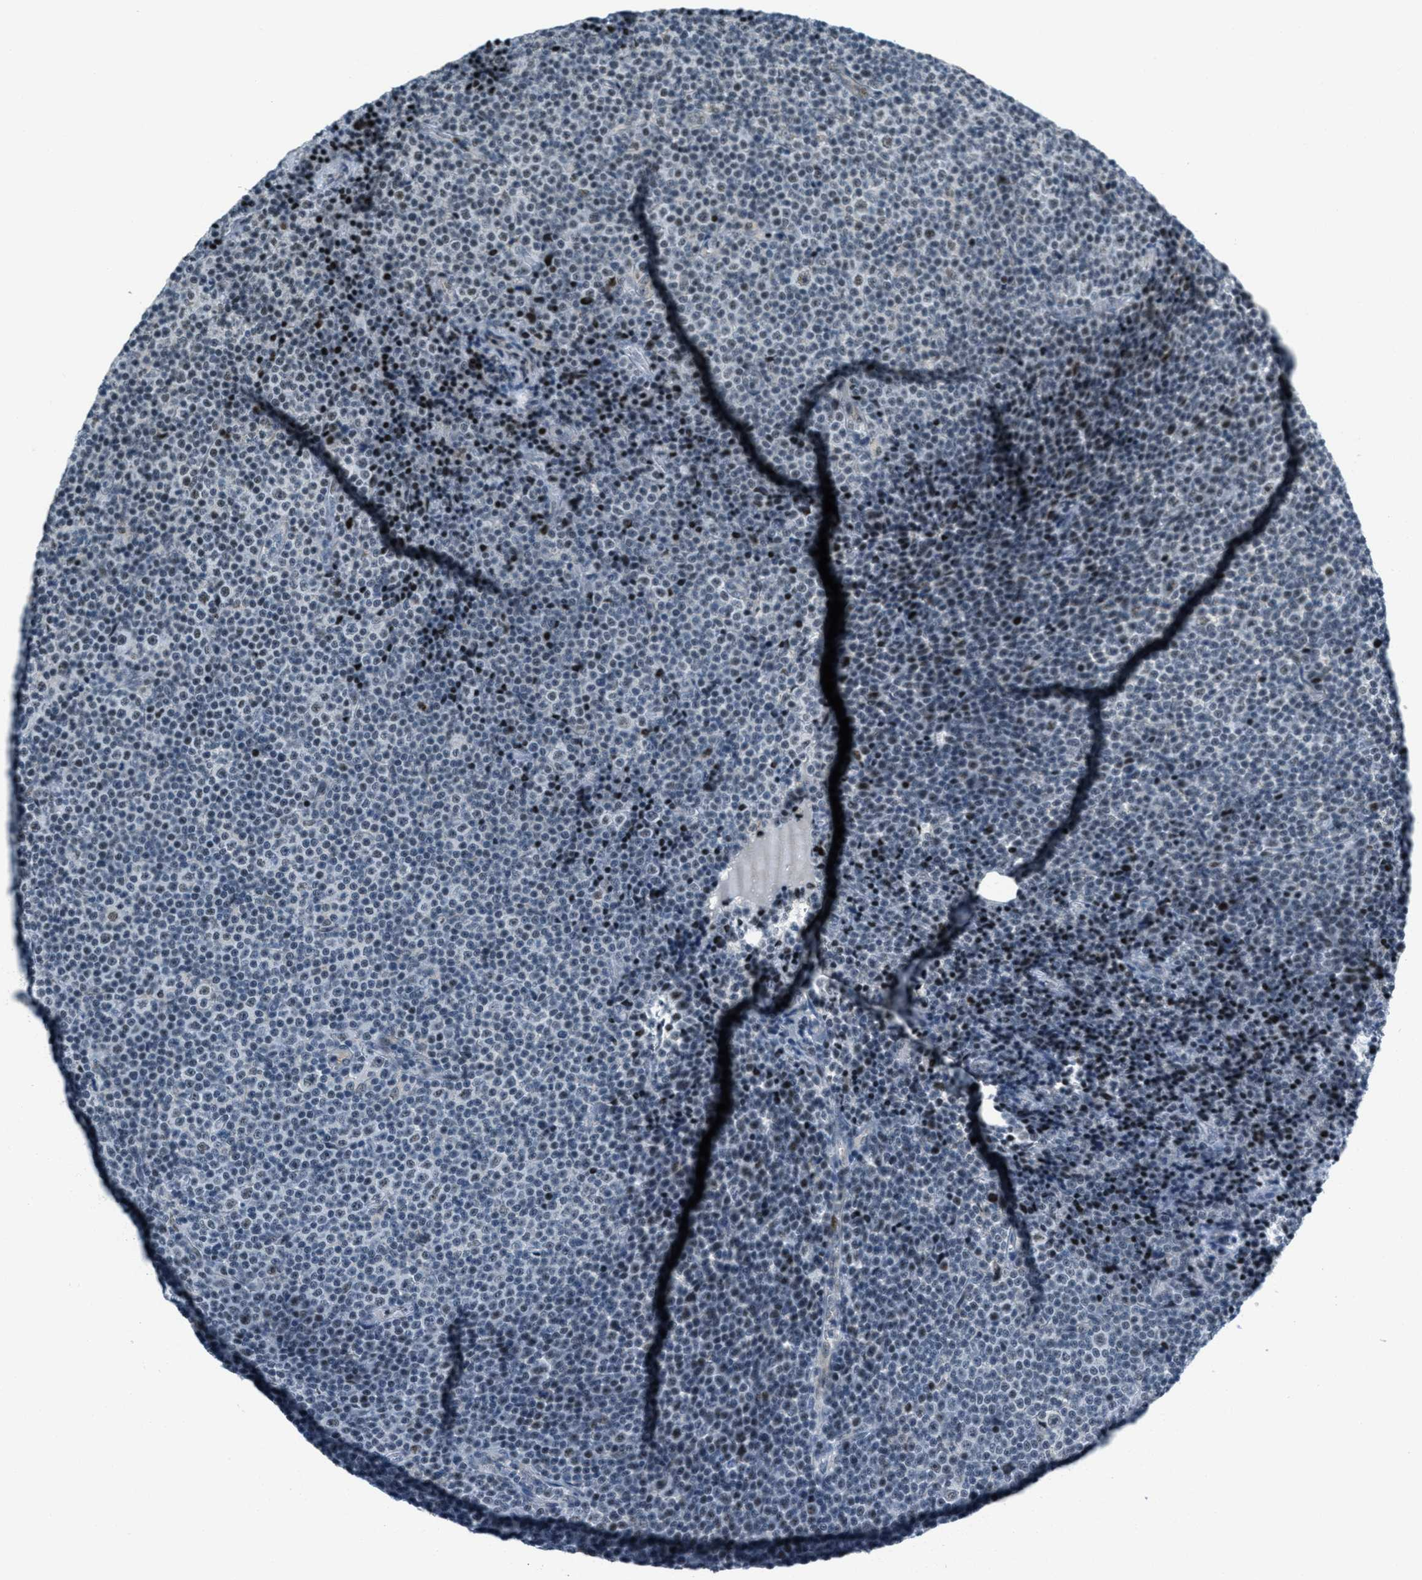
{"staining": {"intensity": "negative", "quantity": "none", "location": "none"}, "tissue": "lymphoma", "cell_type": "Tumor cells", "image_type": "cancer", "snomed": [{"axis": "morphology", "description": "Malignant lymphoma, non-Hodgkin's type, Low grade"}, {"axis": "topography", "description": "Lymph node"}], "caption": "The immunohistochemistry image has no significant expression in tumor cells of lymphoma tissue. The staining is performed using DAB brown chromogen with nuclei counter-stained in using hematoxylin.", "gene": "ZDHHC23", "patient": {"sex": "female", "age": 67}}